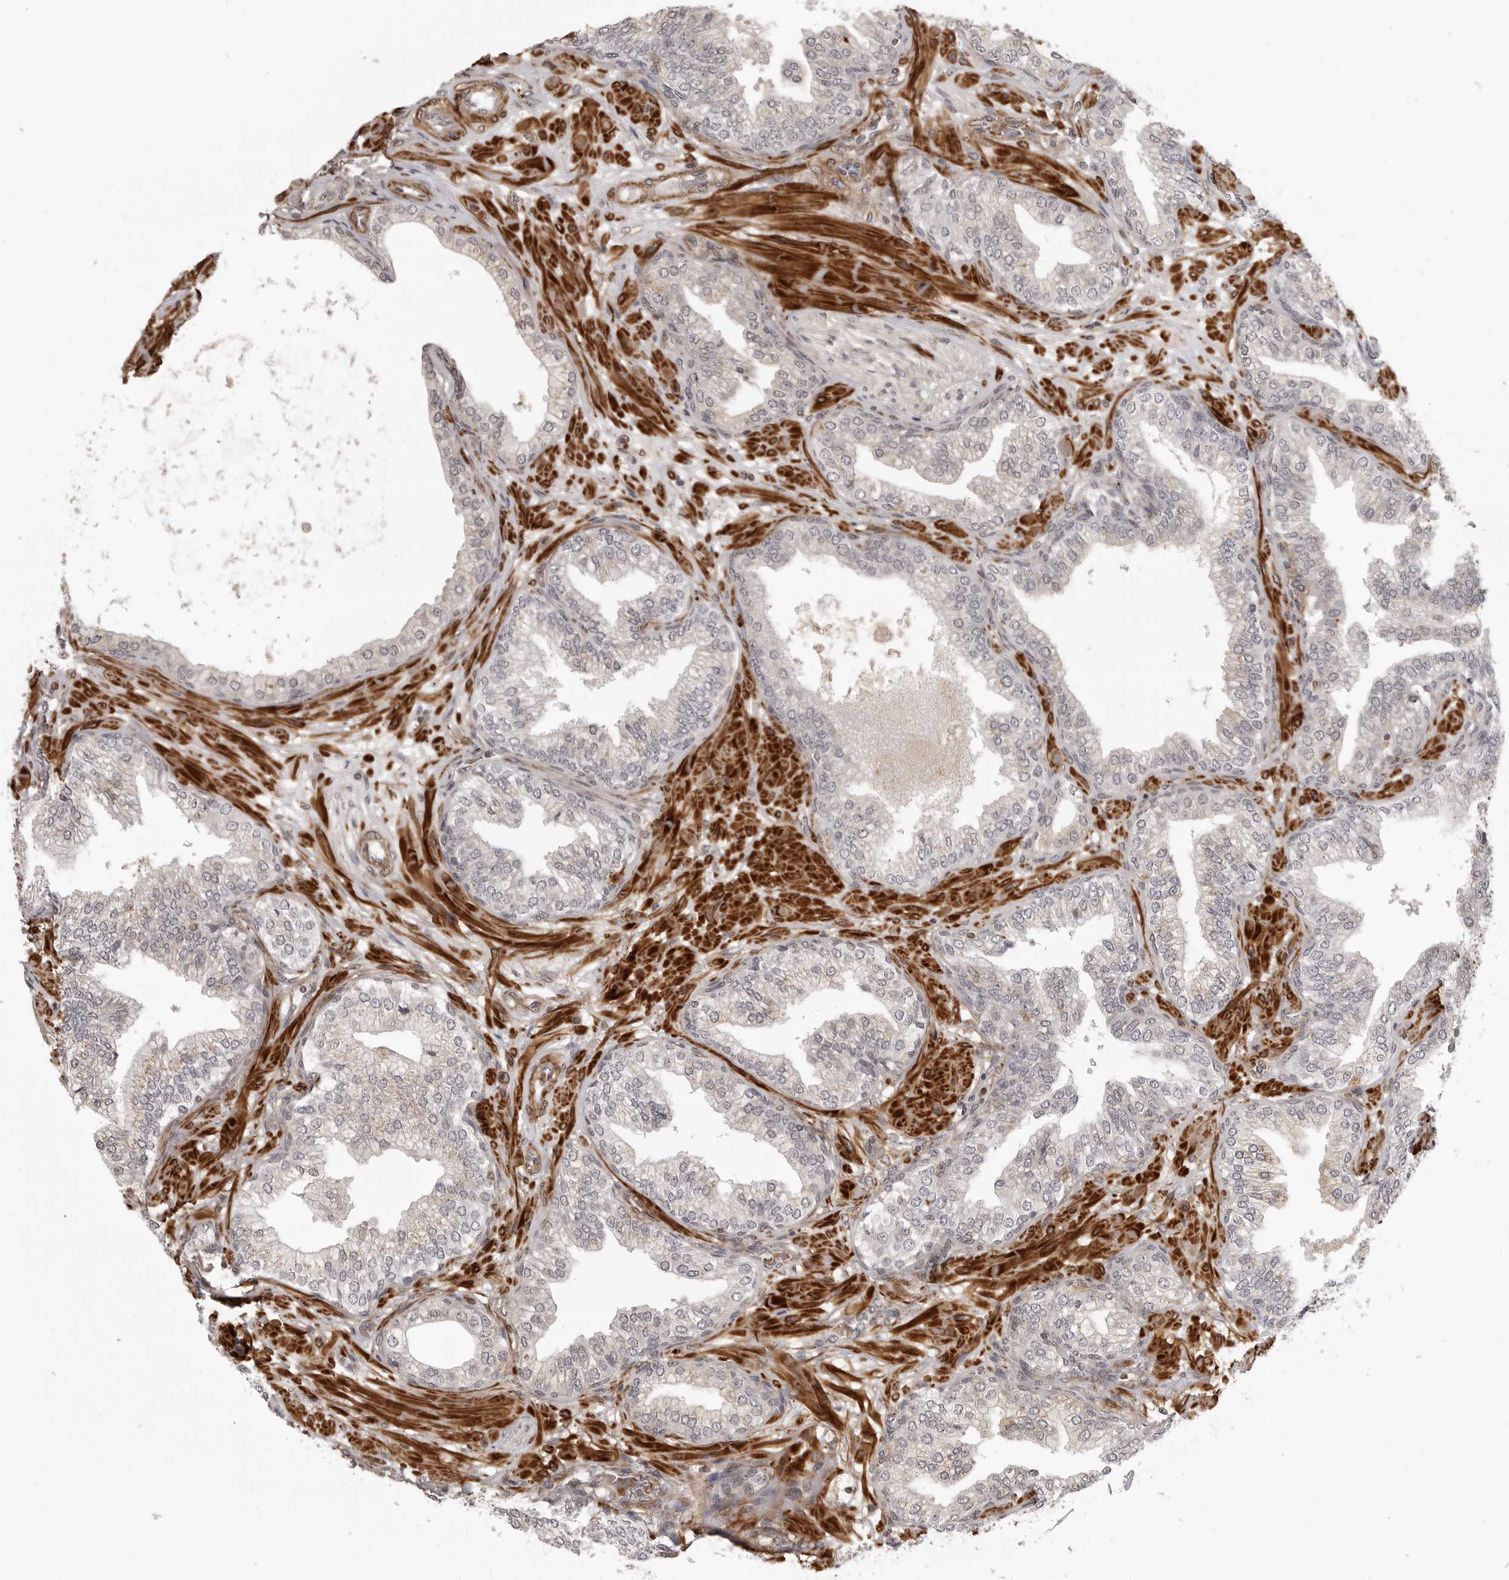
{"staining": {"intensity": "negative", "quantity": "none", "location": "none"}, "tissue": "prostate cancer", "cell_type": "Tumor cells", "image_type": "cancer", "snomed": [{"axis": "morphology", "description": "Adenocarcinoma, High grade"}, {"axis": "topography", "description": "Prostate"}], "caption": "Immunohistochemistry (IHC) image of prostate cancer stained for a protein (brown), which displays no expression in tumor cells.", "gene": "TUT4", "patient": {"sex": "male", "age": 59}}